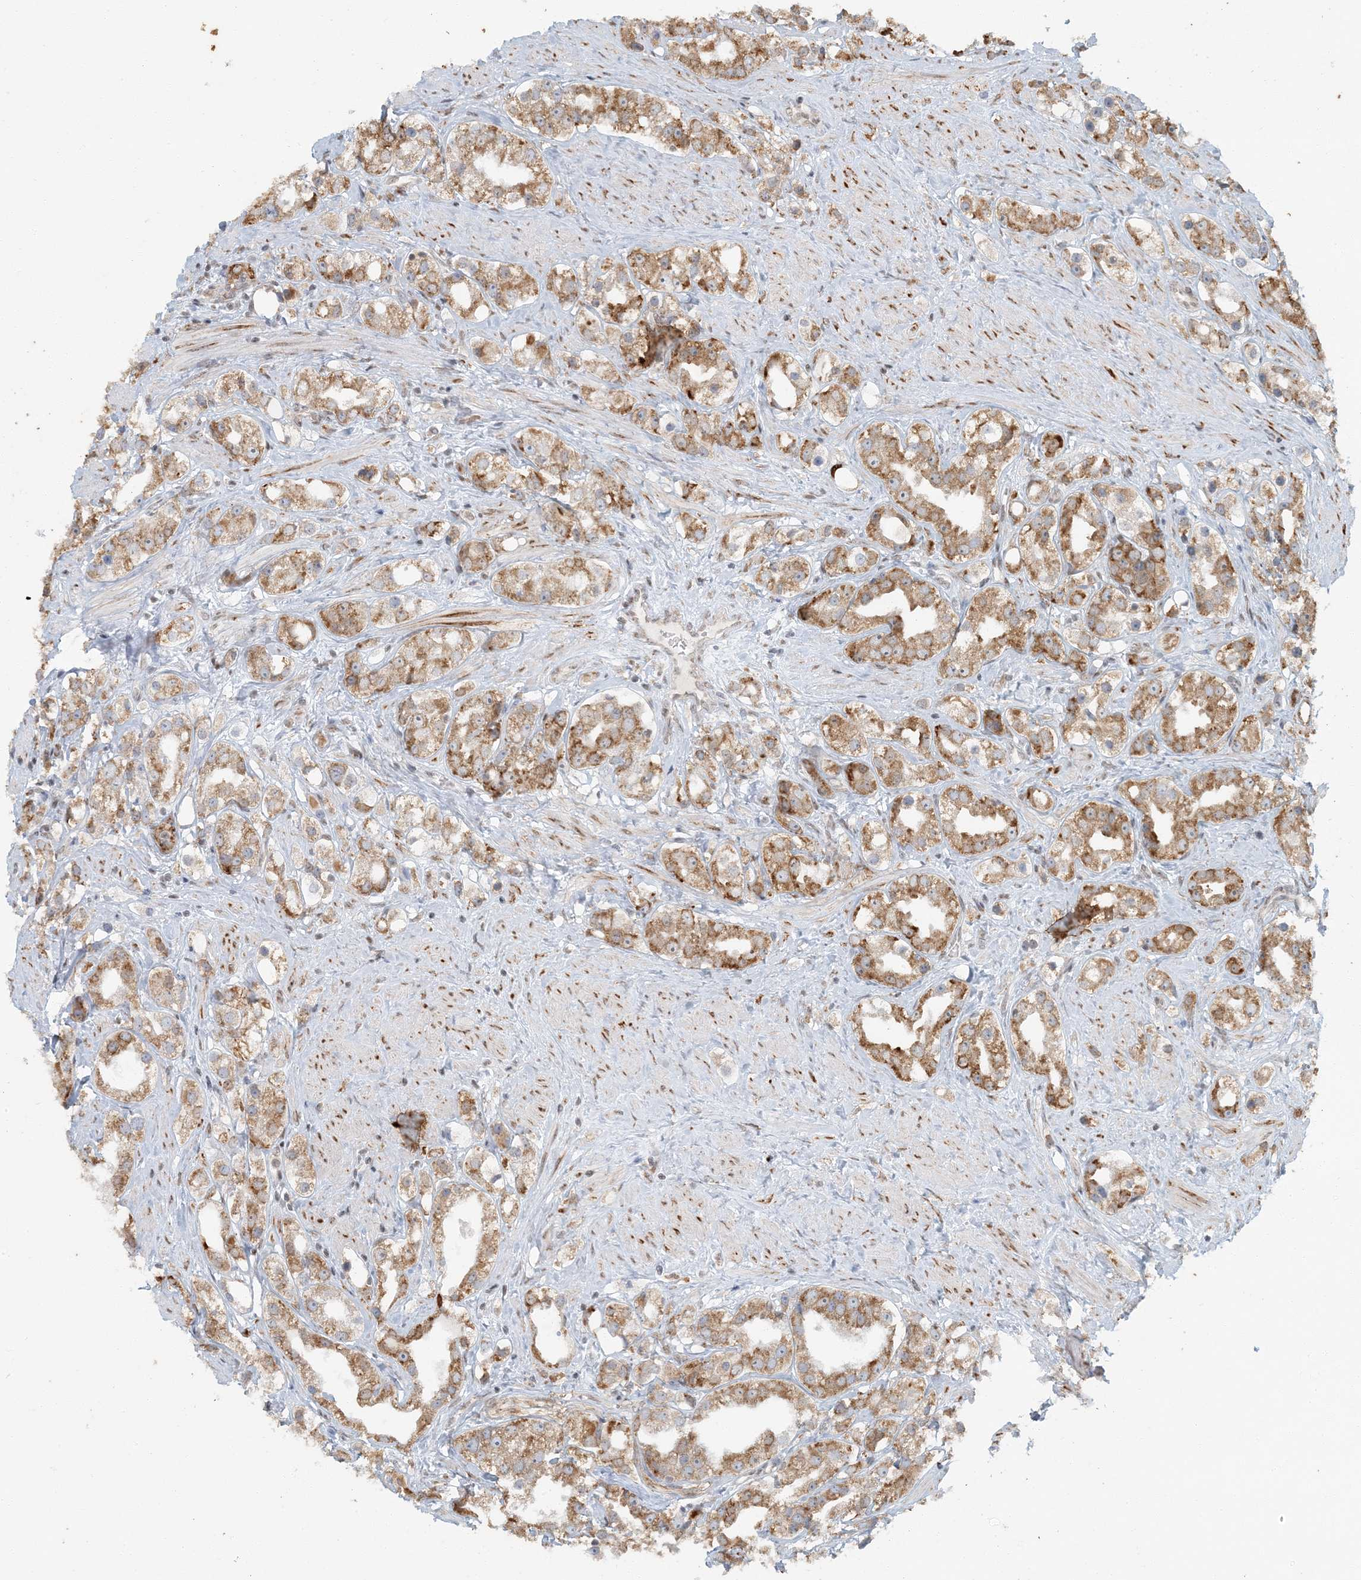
{"staining": {"intensity": "moderate", "quantity": ">75%", "location": "cytoplasmic/membranous"}, "tissue": "prostate cancer", "cell_type": "Tumor cells", "image_type": "cancer", "snomed": [{"axis": "morphology", "description": "Adenocarcinoma, NOS"}, {"axis": "topography", "description": "Prostate"}], "caption": "DAB (3,3'-diaminobenzidine) immunohistochemical staining of prostate cancer shows moderate cytoplasmic/membranous protein positivity in approximately >75% of tumor cells. (DAB (3,3'-diaminobenzidine) IHC, brown staining for protein, blue staining for nuclei).", "gene": "AK9", "patient": {"sex": "male", "age": 79}}